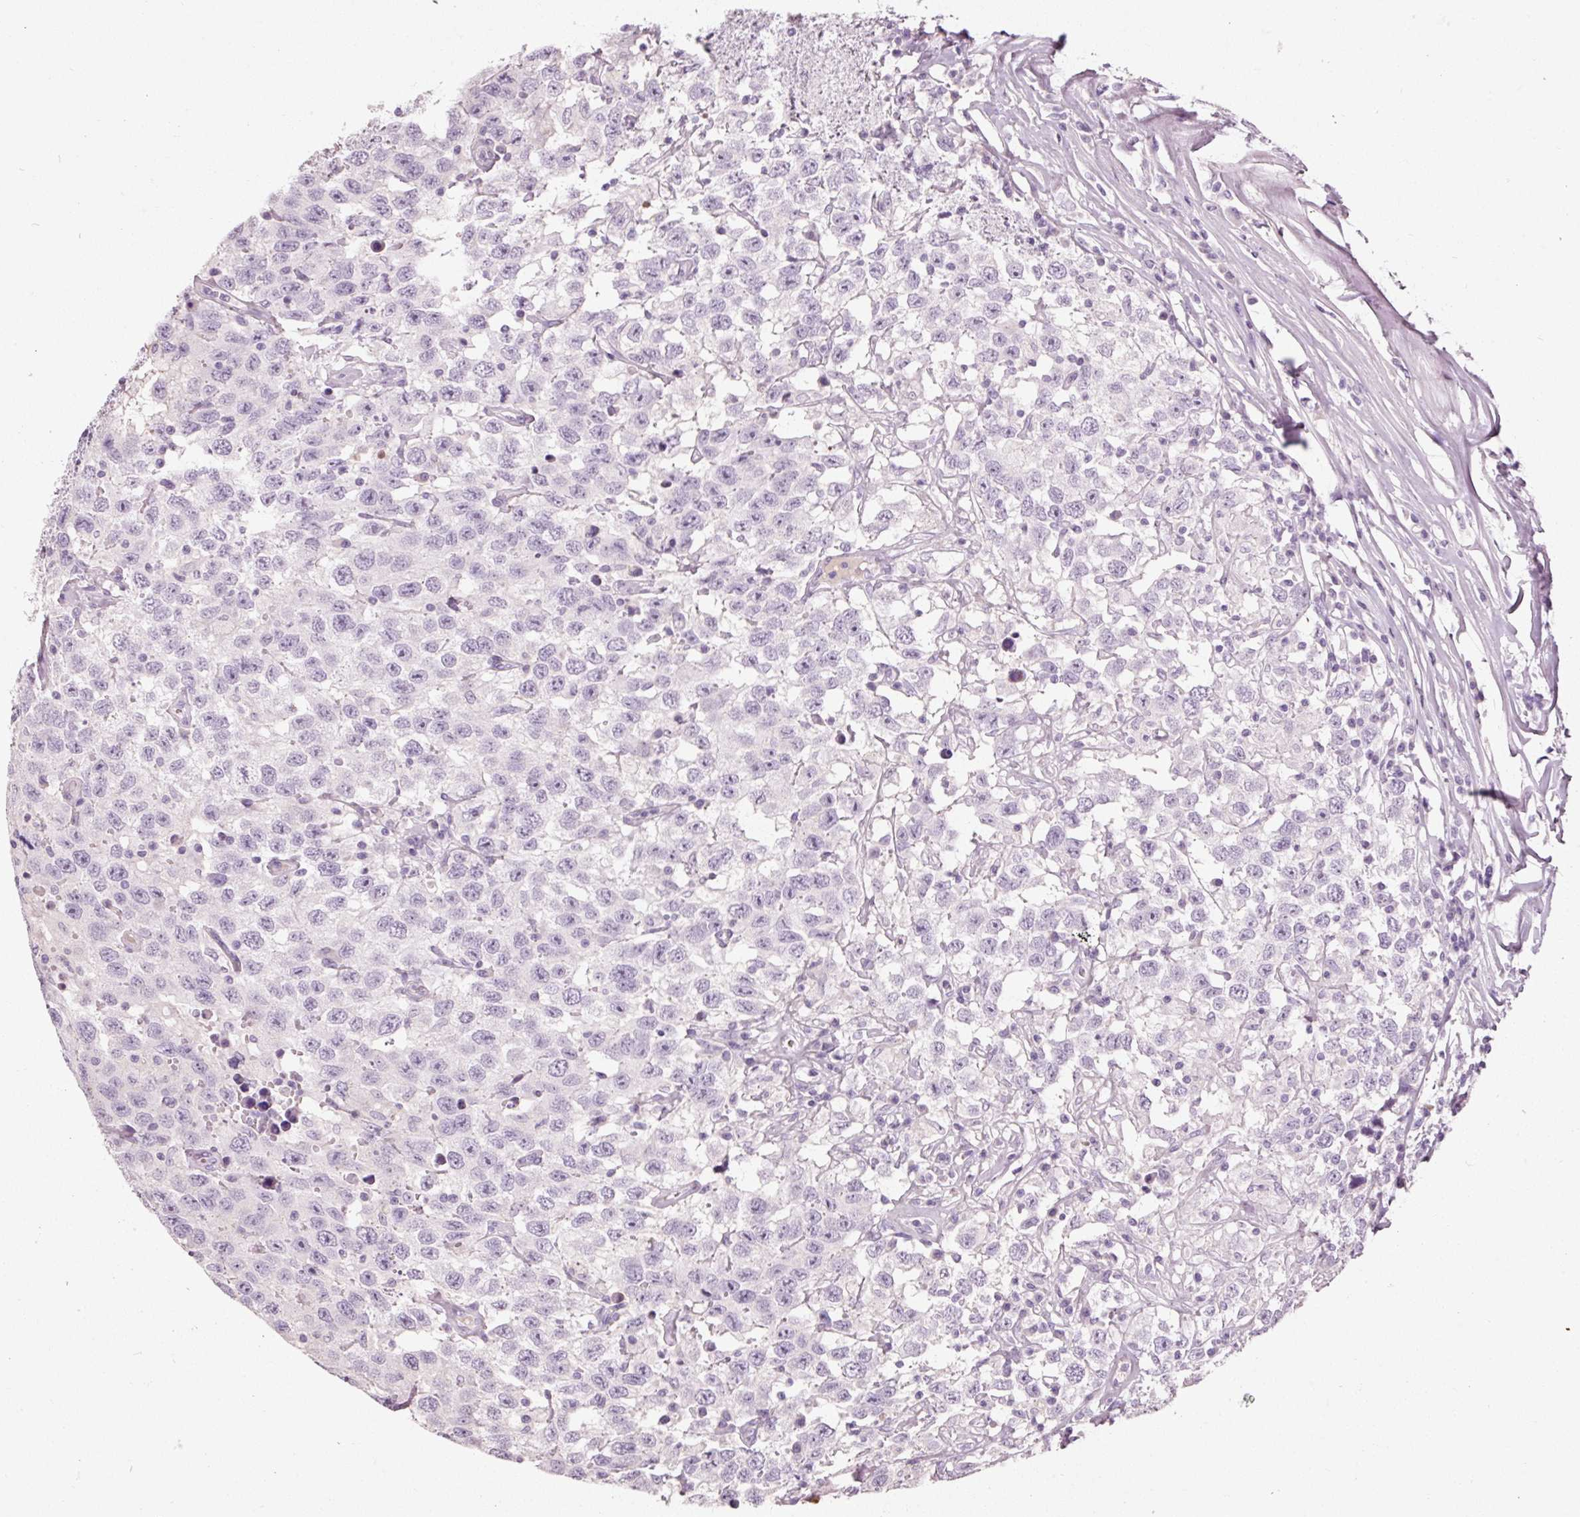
{"staining": {"intensity": "negative", "quantity": "none", "location": "none"}, "tissue": "testis cancer", "cell_type": "Tumor cells", "image_type": "cancer", "snomed": [{"axis": "morphology", "description": "Seminoma, NOS"}, {"axis": "topography", "description": "Testis"}], "caption": "Photomicrograph shows no protein staining in tumor cells of testis cancer tissue. (IHC, brightfield microscopy, high magnification).", "gene": "MUC5AC", "patient": {"sex": "male", "age": 41}}